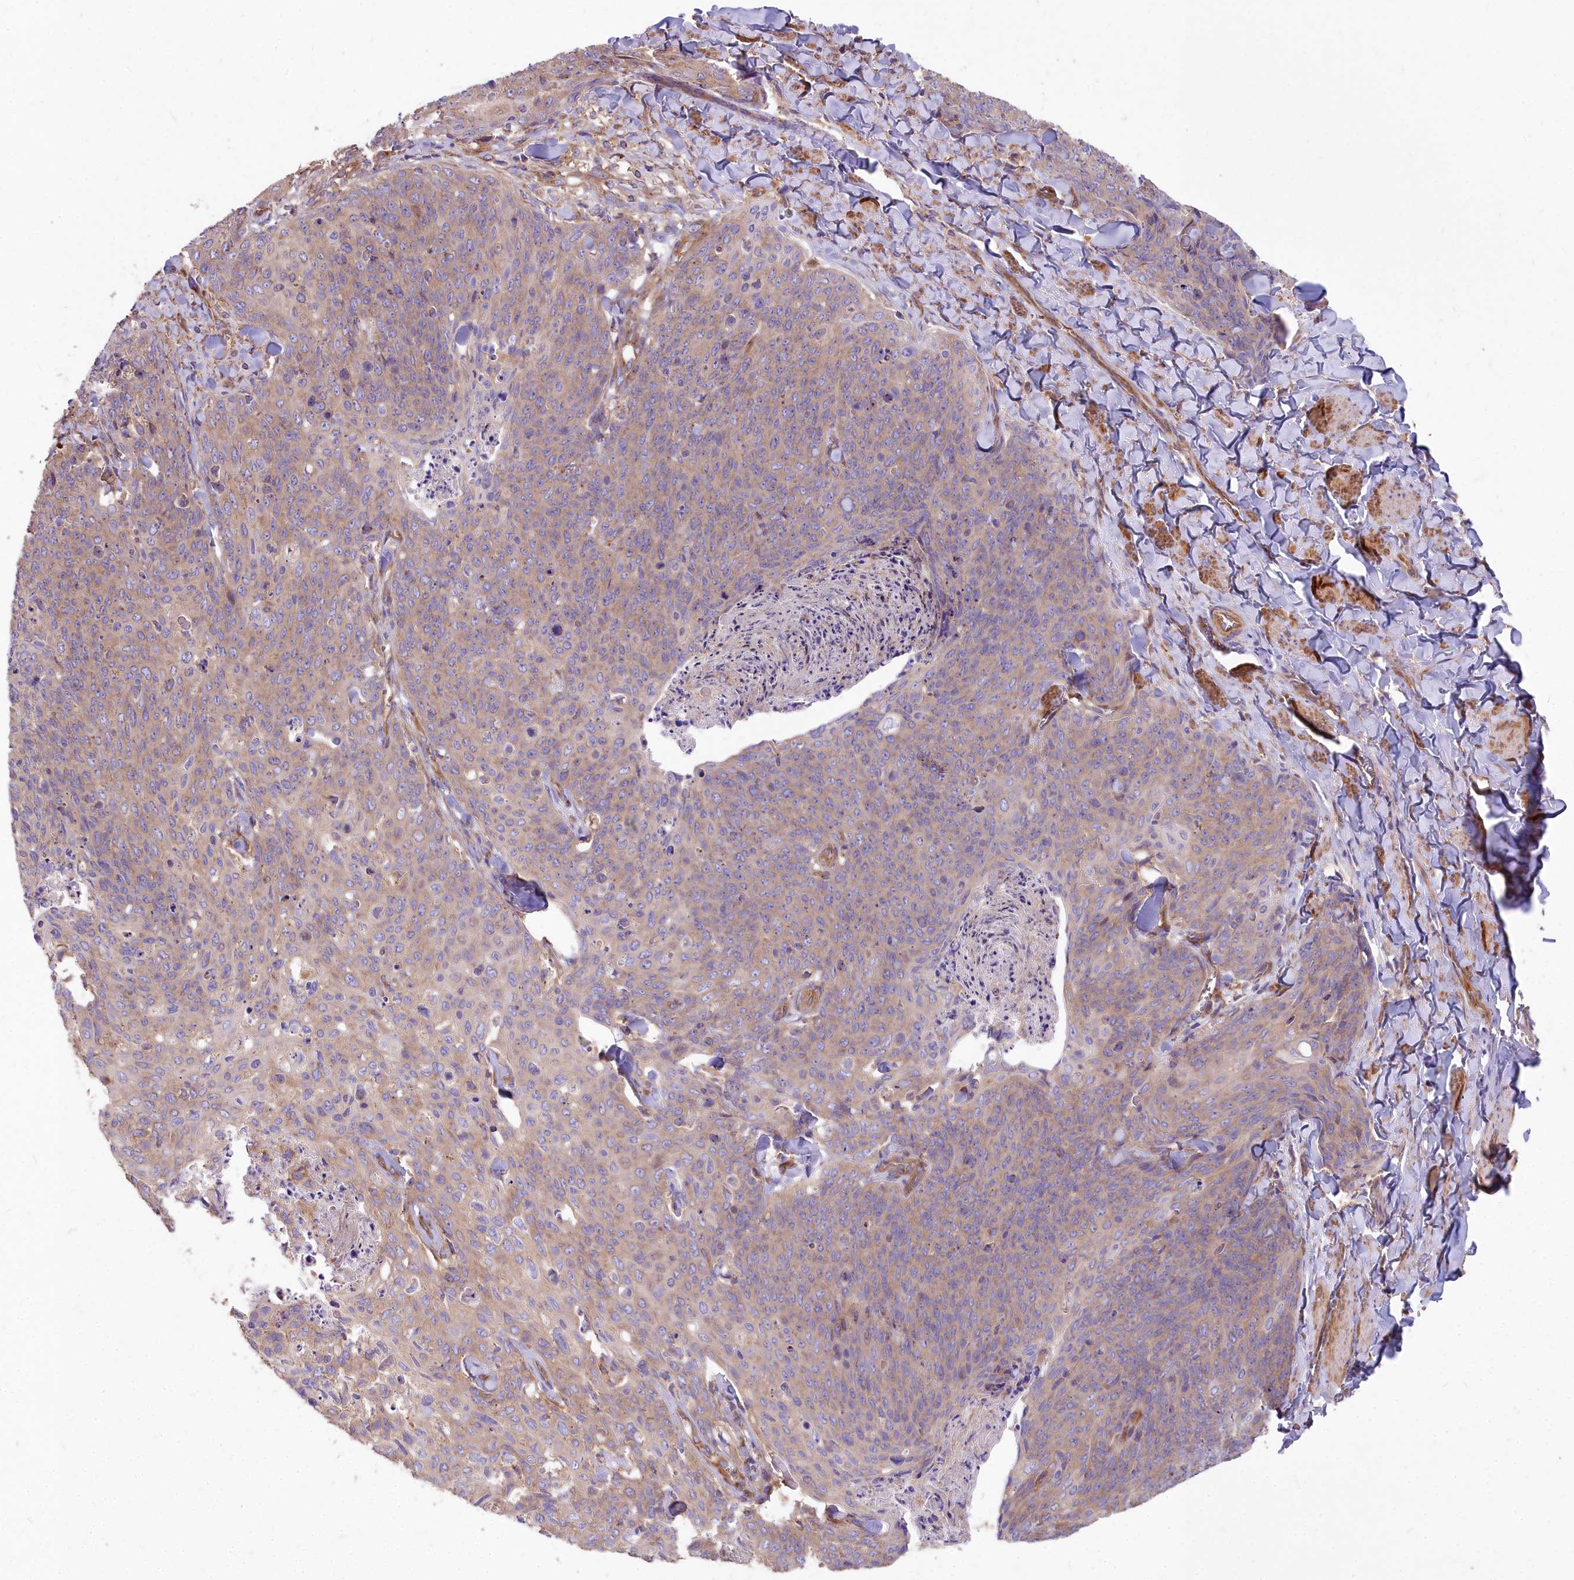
{"staining": {"intensity": "weak", "quantity": "25%-75%", "location": "cytoplasmic/membranous"}, "tissue": "skin cancer", "cell_type": "Tumor cells", "image_type": "cancer", "snomed": [{"axis": "morphology", "description": "Squamous cell carcinoma, NOS"}, {"axis": "topography", "description": "Skin"}, {"axis": "topography", "description": "Vulva"}], "caption": "Skin cancer tissue exhibits weak cytoplasmic/membranous staining in about 25%-75% of tumor cells, visualized by immunohistochemistry.", "gene": "DCTN3", "patient": {"sex": "female", "age": 85}}